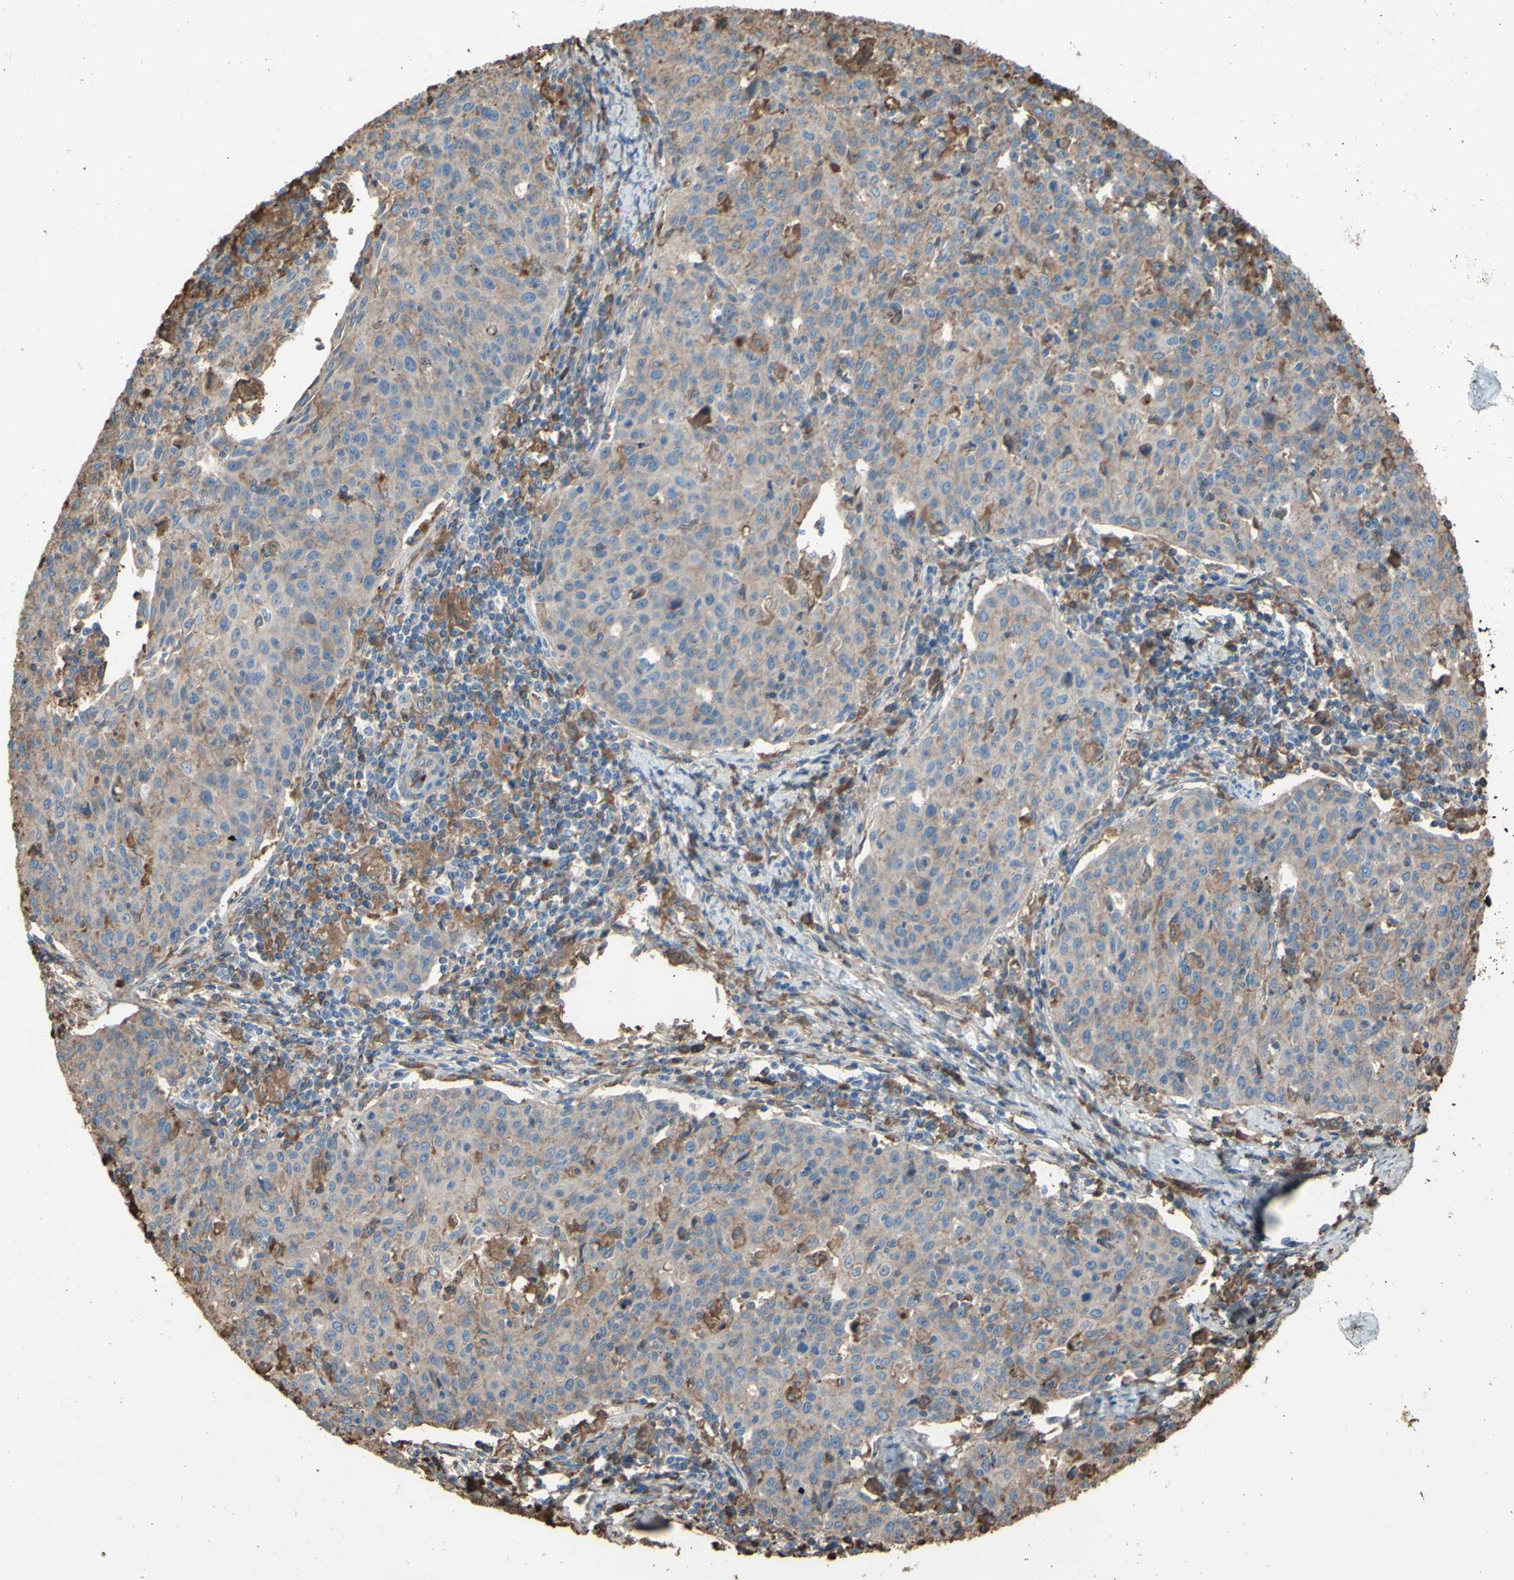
{"staining": {"intensity": "weak", "quantity": "25%-75%", "location": "cytoplasmic/membranous"}, "tissue": "cervical cancer", "cell_type": "Tumor cells", "image_type": "cancer", "snomed": [{"axis": "morphology", "description": "Squamous cell carcinoma, NOS"}, {"axis": "topography", "description": "Cervix"}], "caption": "Immunohistochemical staining of human cervical cancer (squamous cell carcinoma) exhibits weak cytoplasmic/membranous protein expression in approximately 25%-75% of tumor cells. (DAB (3,3'-diaminobenzidine) = brown stain, brightfield microscopy at high magnification).", "gene": "PTGDS", "patient": {"sex": "female", "age": 38}}